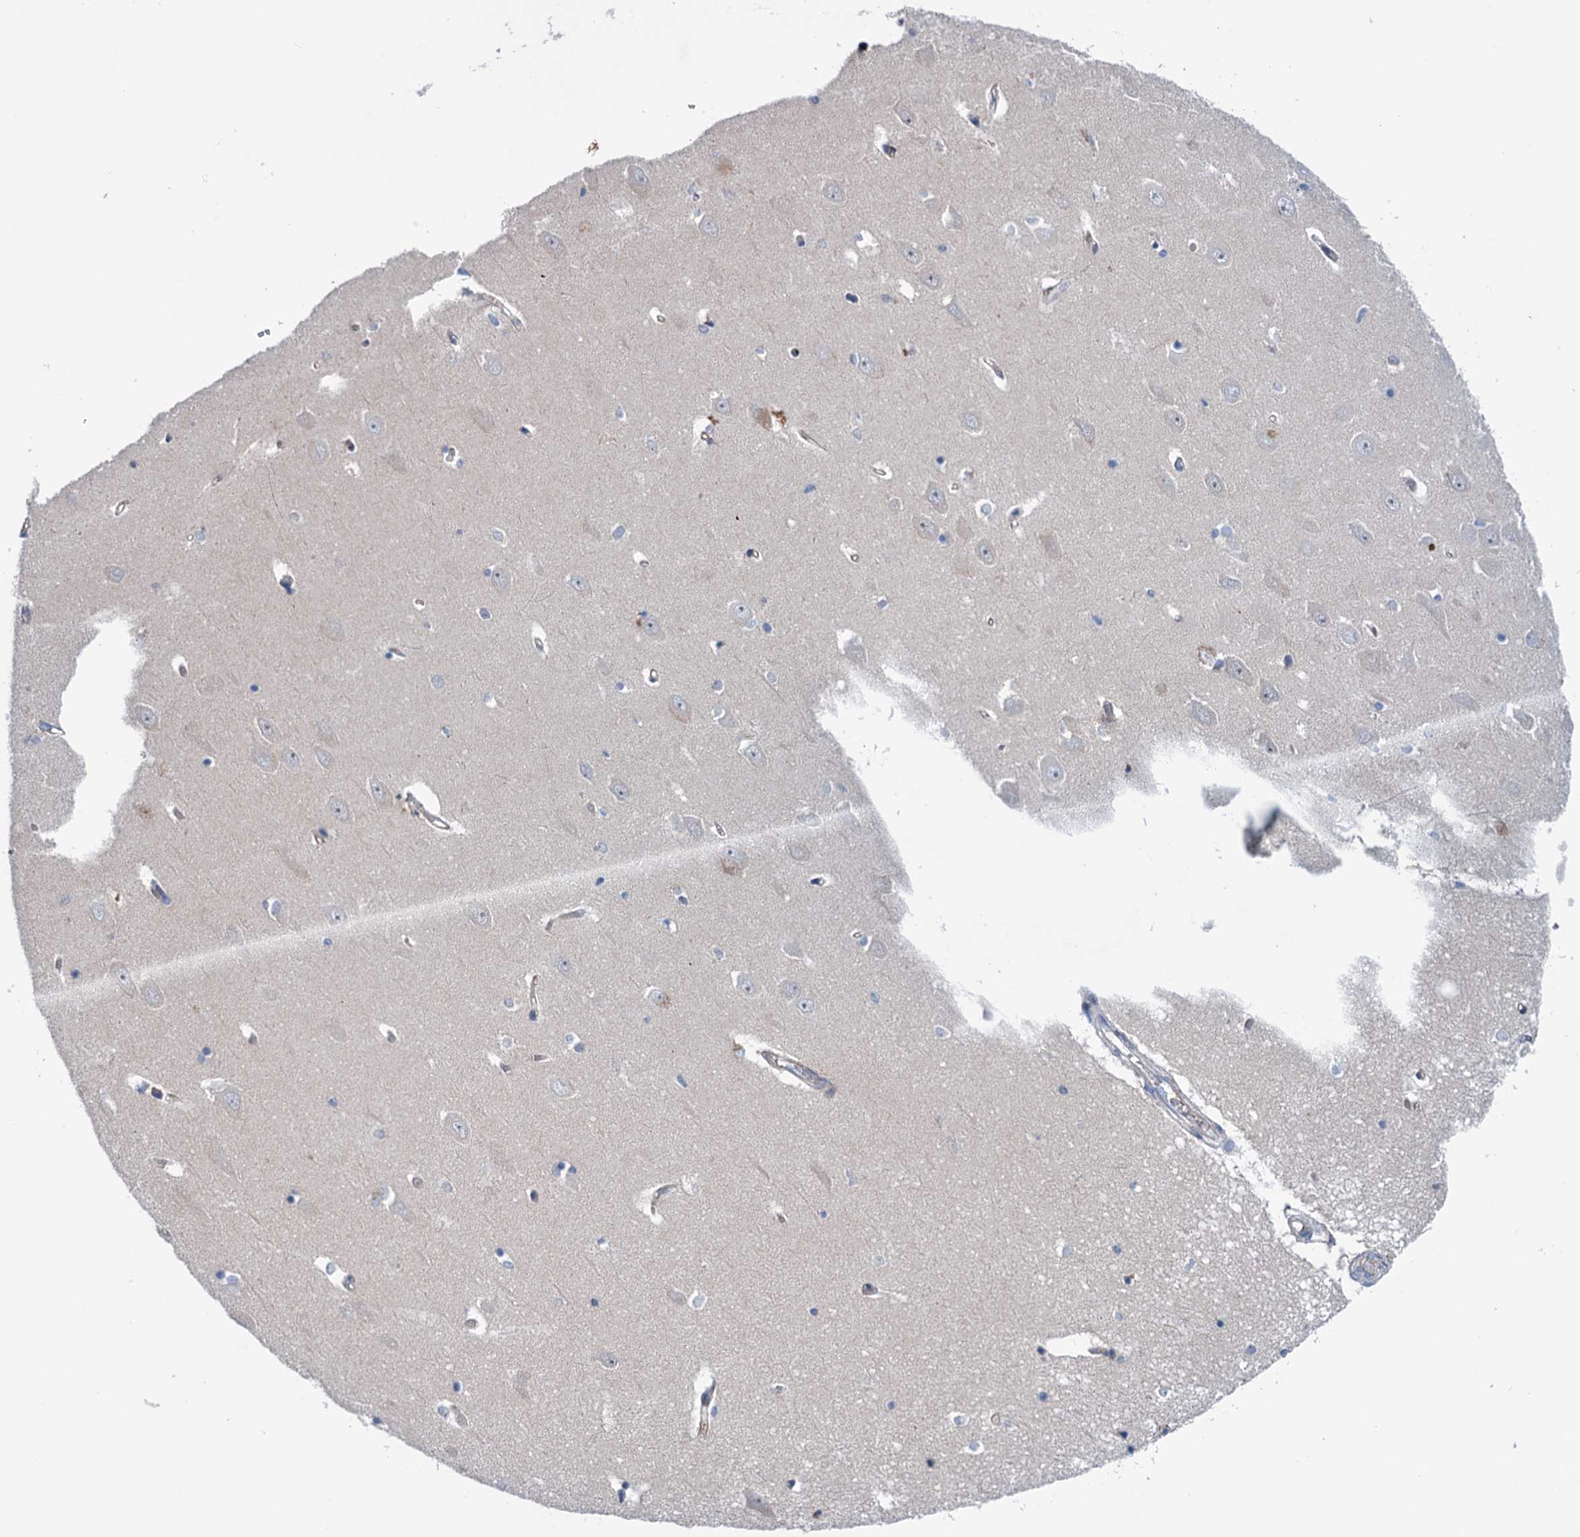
{"staining": {"intensity": "negative", "quantity": "none", "location": "none"}, "tissue": "hippocampus", "cell_type": "Glial cells", "image_type": "normal", "snomed": [{"axis": "morphology", "description": "Normal tissue, NOS"}, {"axis": "topography", "description": "Hippocampus"}], "caption": "This is an IHC histopathology image of benign human hippocampus. There is no expression in glial cells.", "gene": "NCAPD2", "patient": {"sex": "male", "age": 70}}